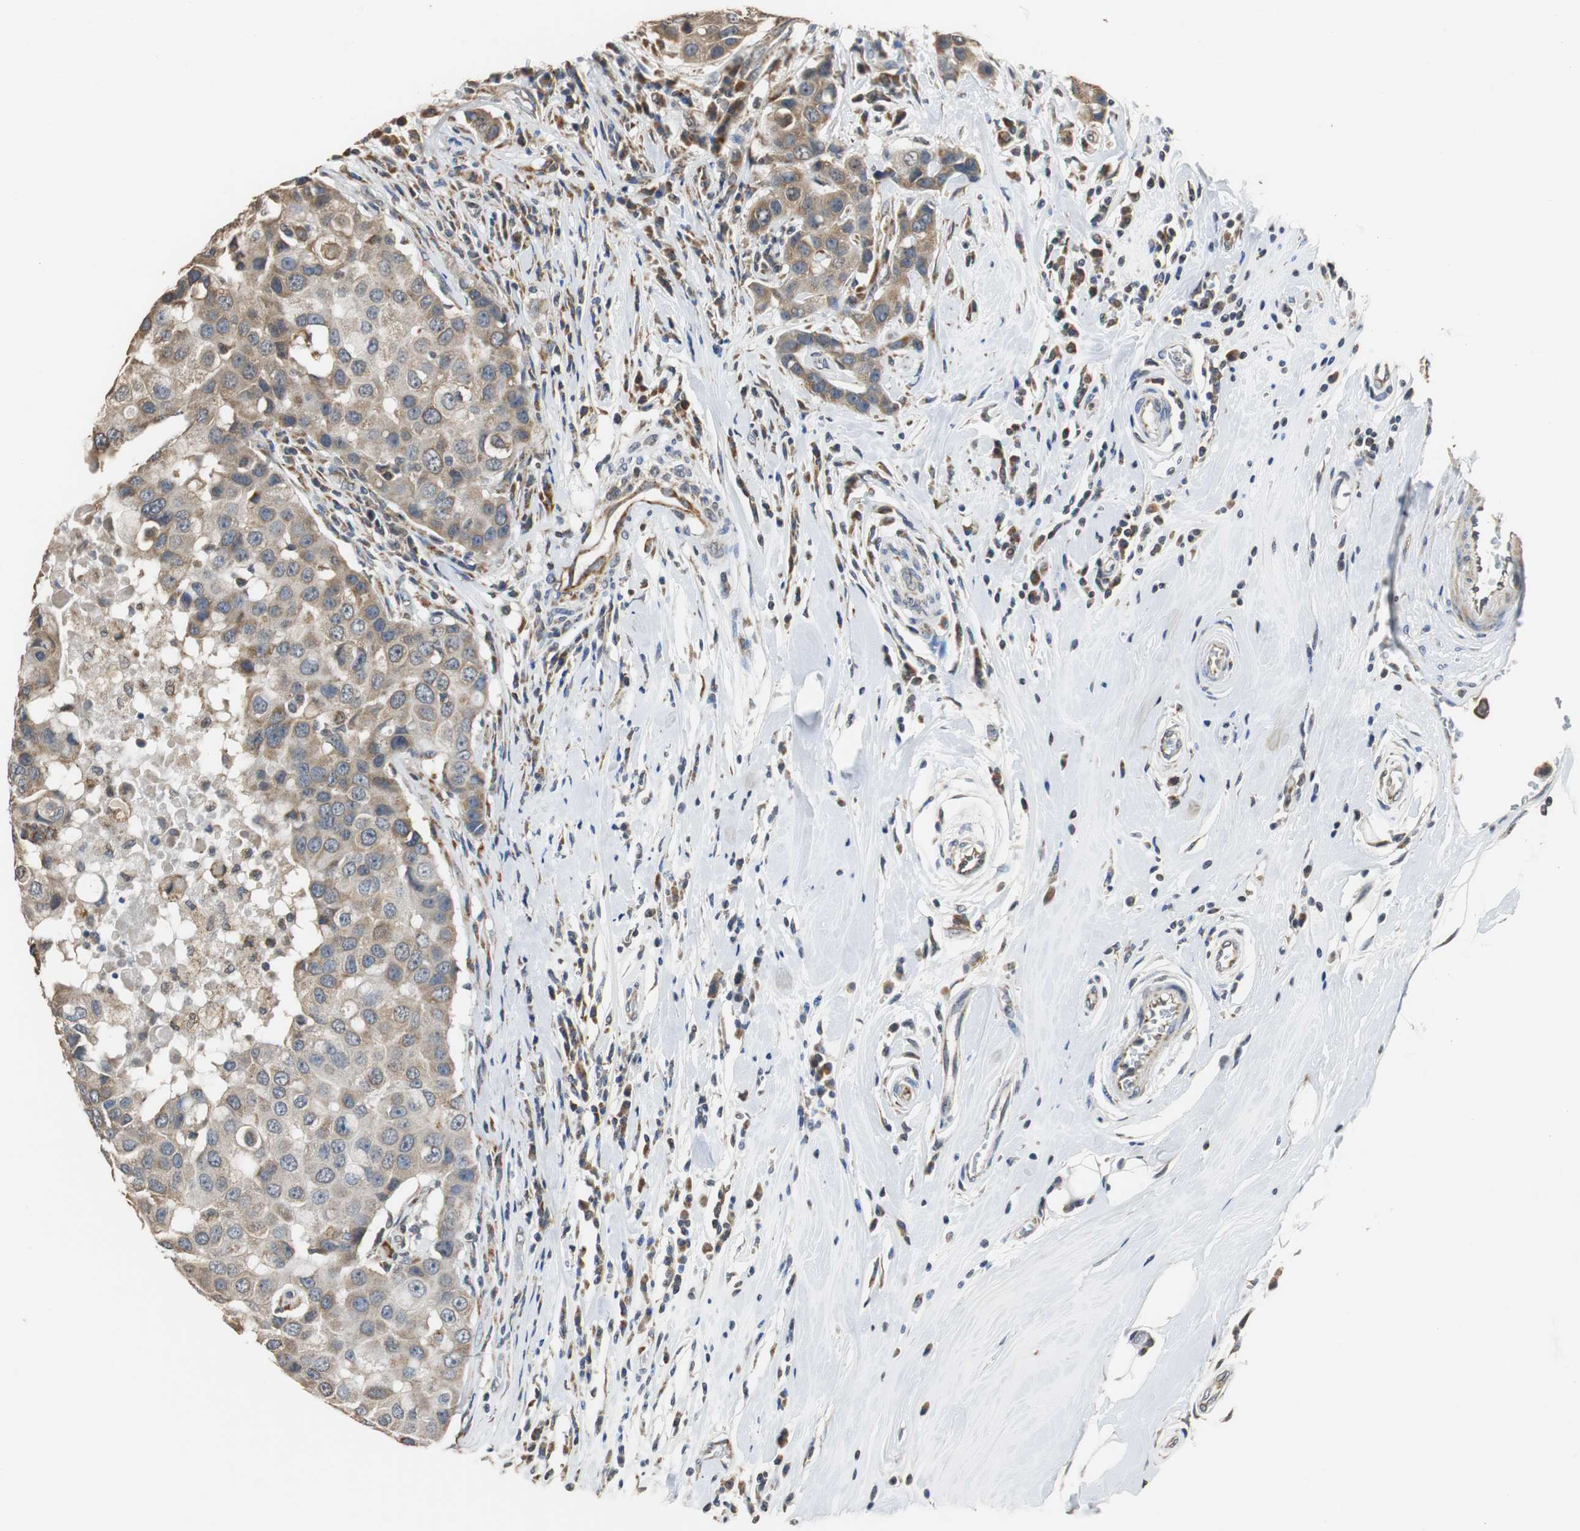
{"staining": {"intensity": "weak", "quantity": "25%-75%", "location": "cytoplasmic/membranous"}, "tissue": "breast cancer", "cell_type": "Tumor cells", "image_type": "cancer", "snomed": [{"axis": "morphology", "description": "Duct carcinoma"}, {"axis": "topography", "description": "Breast"}], "caption": "Tumor cells display low levels of weak cytoplasmic/membranous positivity in about 25%-75% of cells in human invasive ductal carcinoma (breast).", "gene": "HMGCL", "patient": {"sex": "female", "age": 27}}